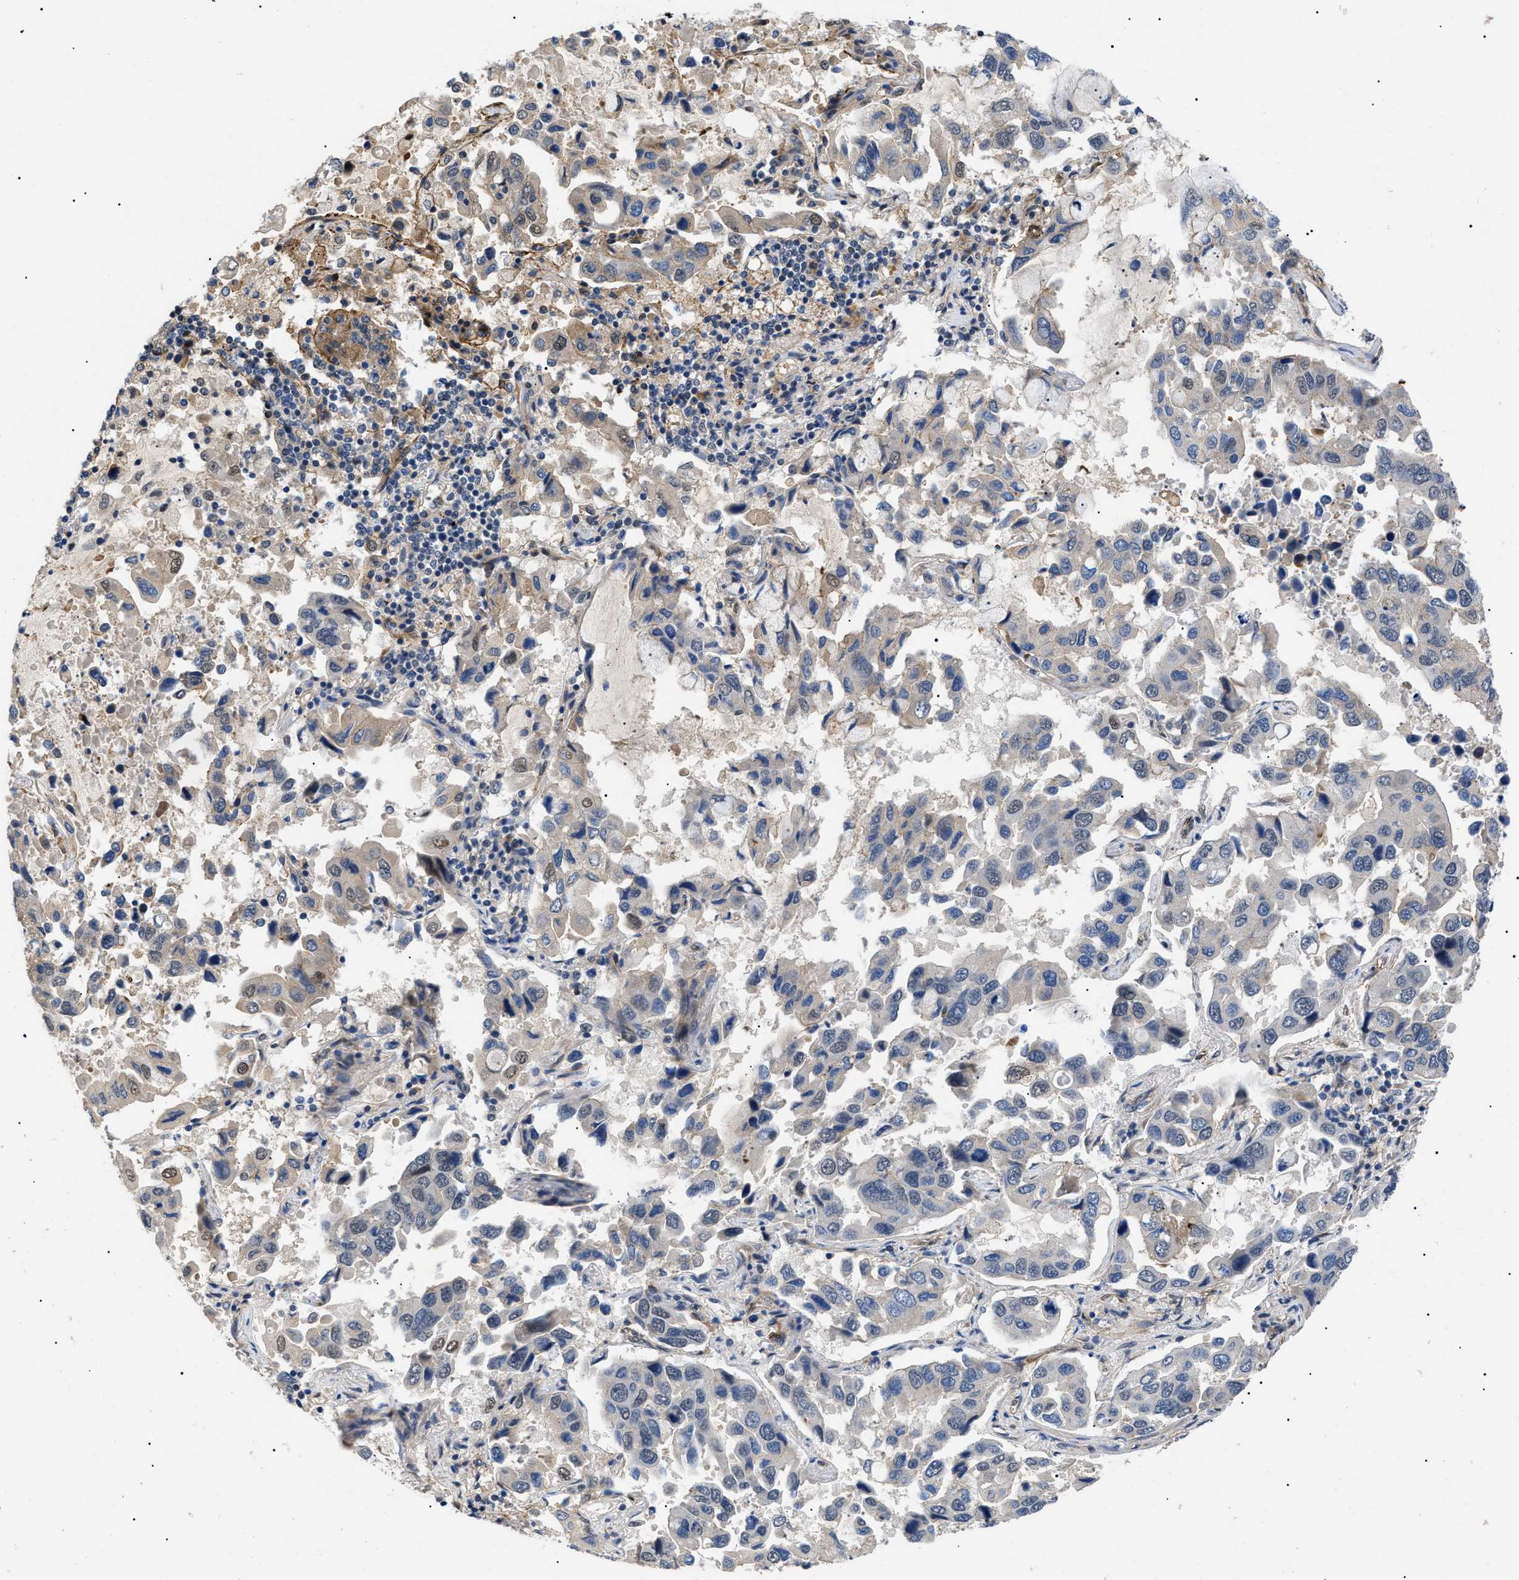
{"staining": {"intensity": "moderate", "quantity": "<25%", "location": "nuclear"}, "tissue": "lung cancer", "cell_type": "Tumor cells", "image_type": "cancer", "snomed": [{"axis": "morphology", "description": "Adenocarcinoma, NOS"}, {"axis": "topography", "description": "Lung"}], "caption": "A low amount of moderate nuclear expression is identified in about <25% of tumor cells in lung cancer (adenocarcinoma) tissue.", "gene": "CRCP", "patient": {"sex": "male", "age": 64}}